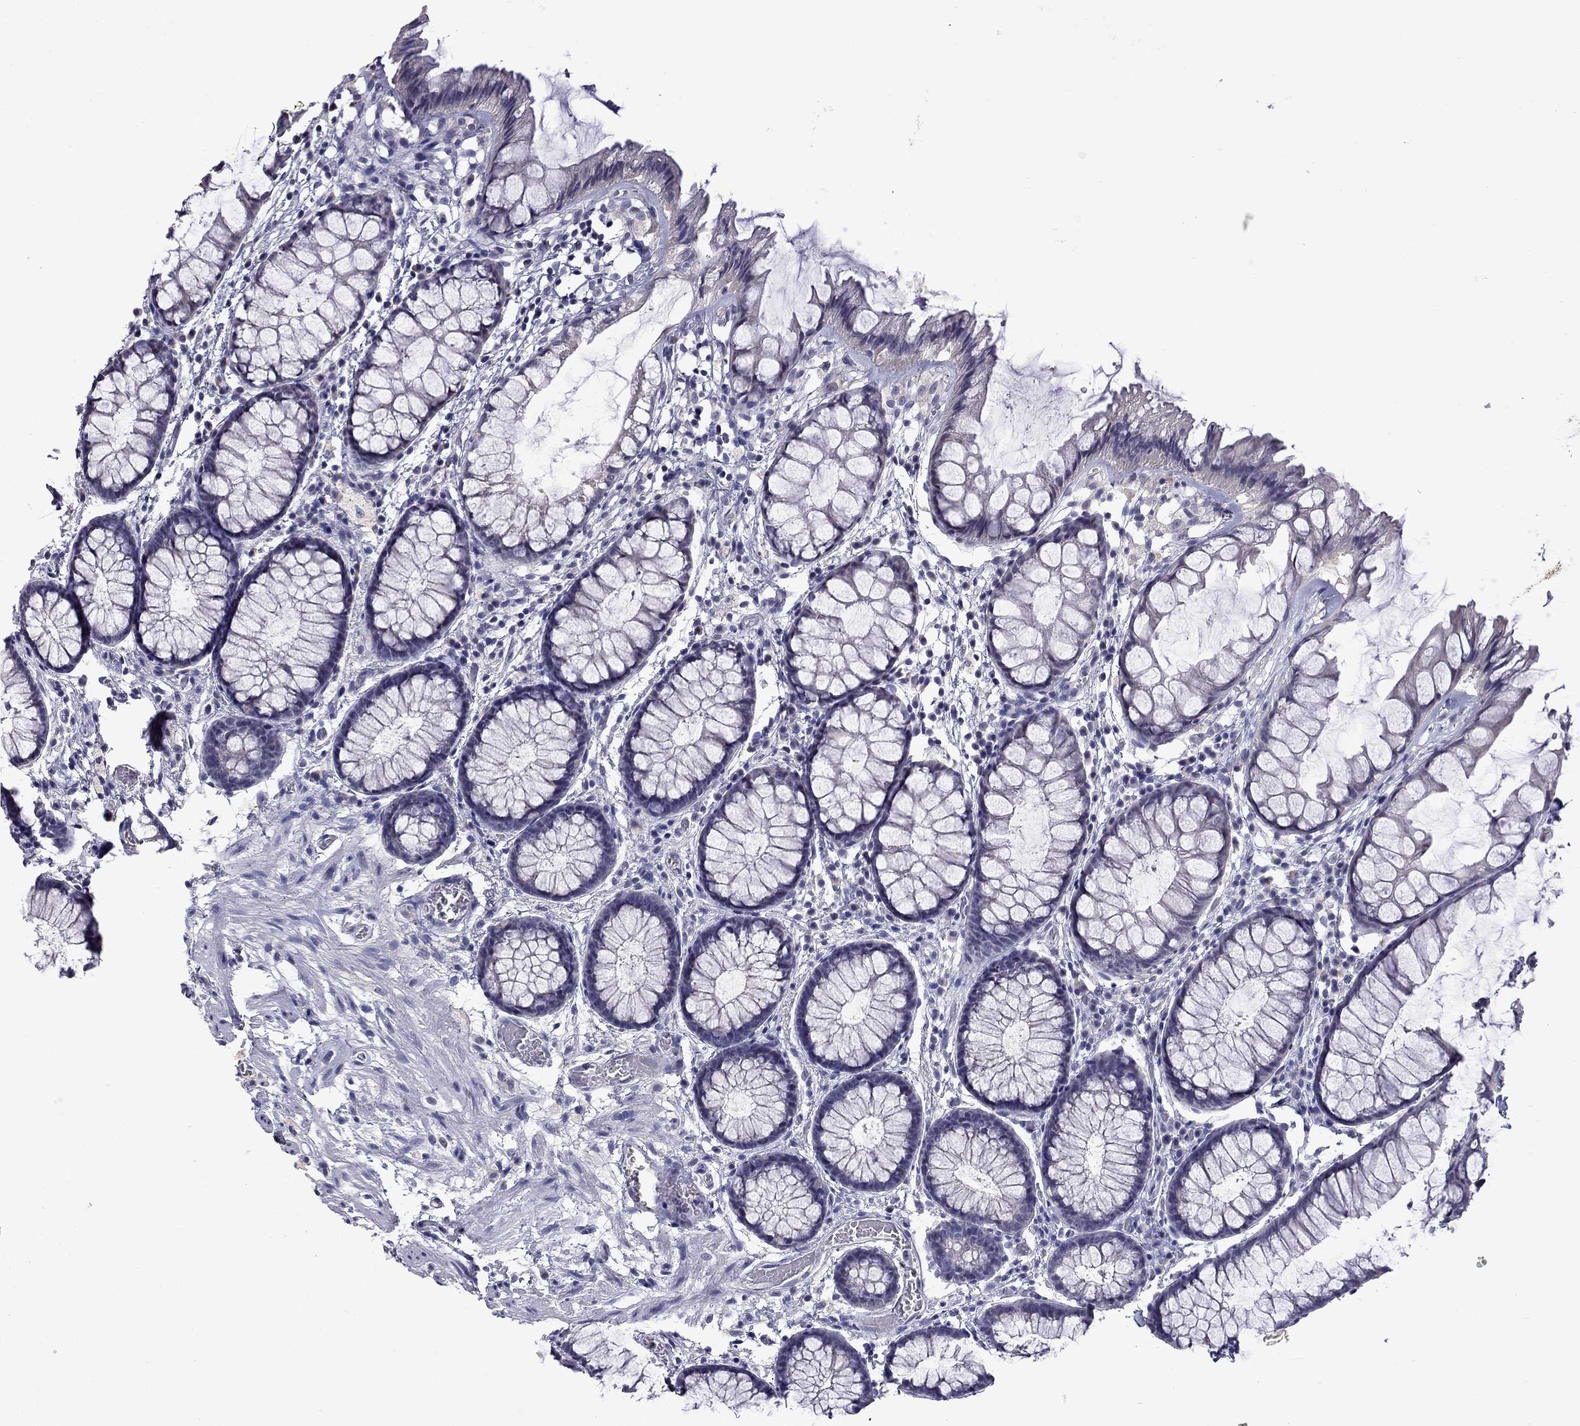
{"staining": {"intensity": "negative", "quantity": "none", "location": "none"}, "tissue": "rectum", "cell_type": "Glandular cells", "image_type": "normal", "snomed": [{"axis": "morphology", "description": "Normal tissue, NOS"}, {"axis": "topography", "description": "Rectum"}], "caption": "A high-resolution micrograph shows IHC staining of normal rectum, which demonstrates no significant staining in glandular cells.", "gene": "STAR", "patient": {"sex": "female", "age": 62}}